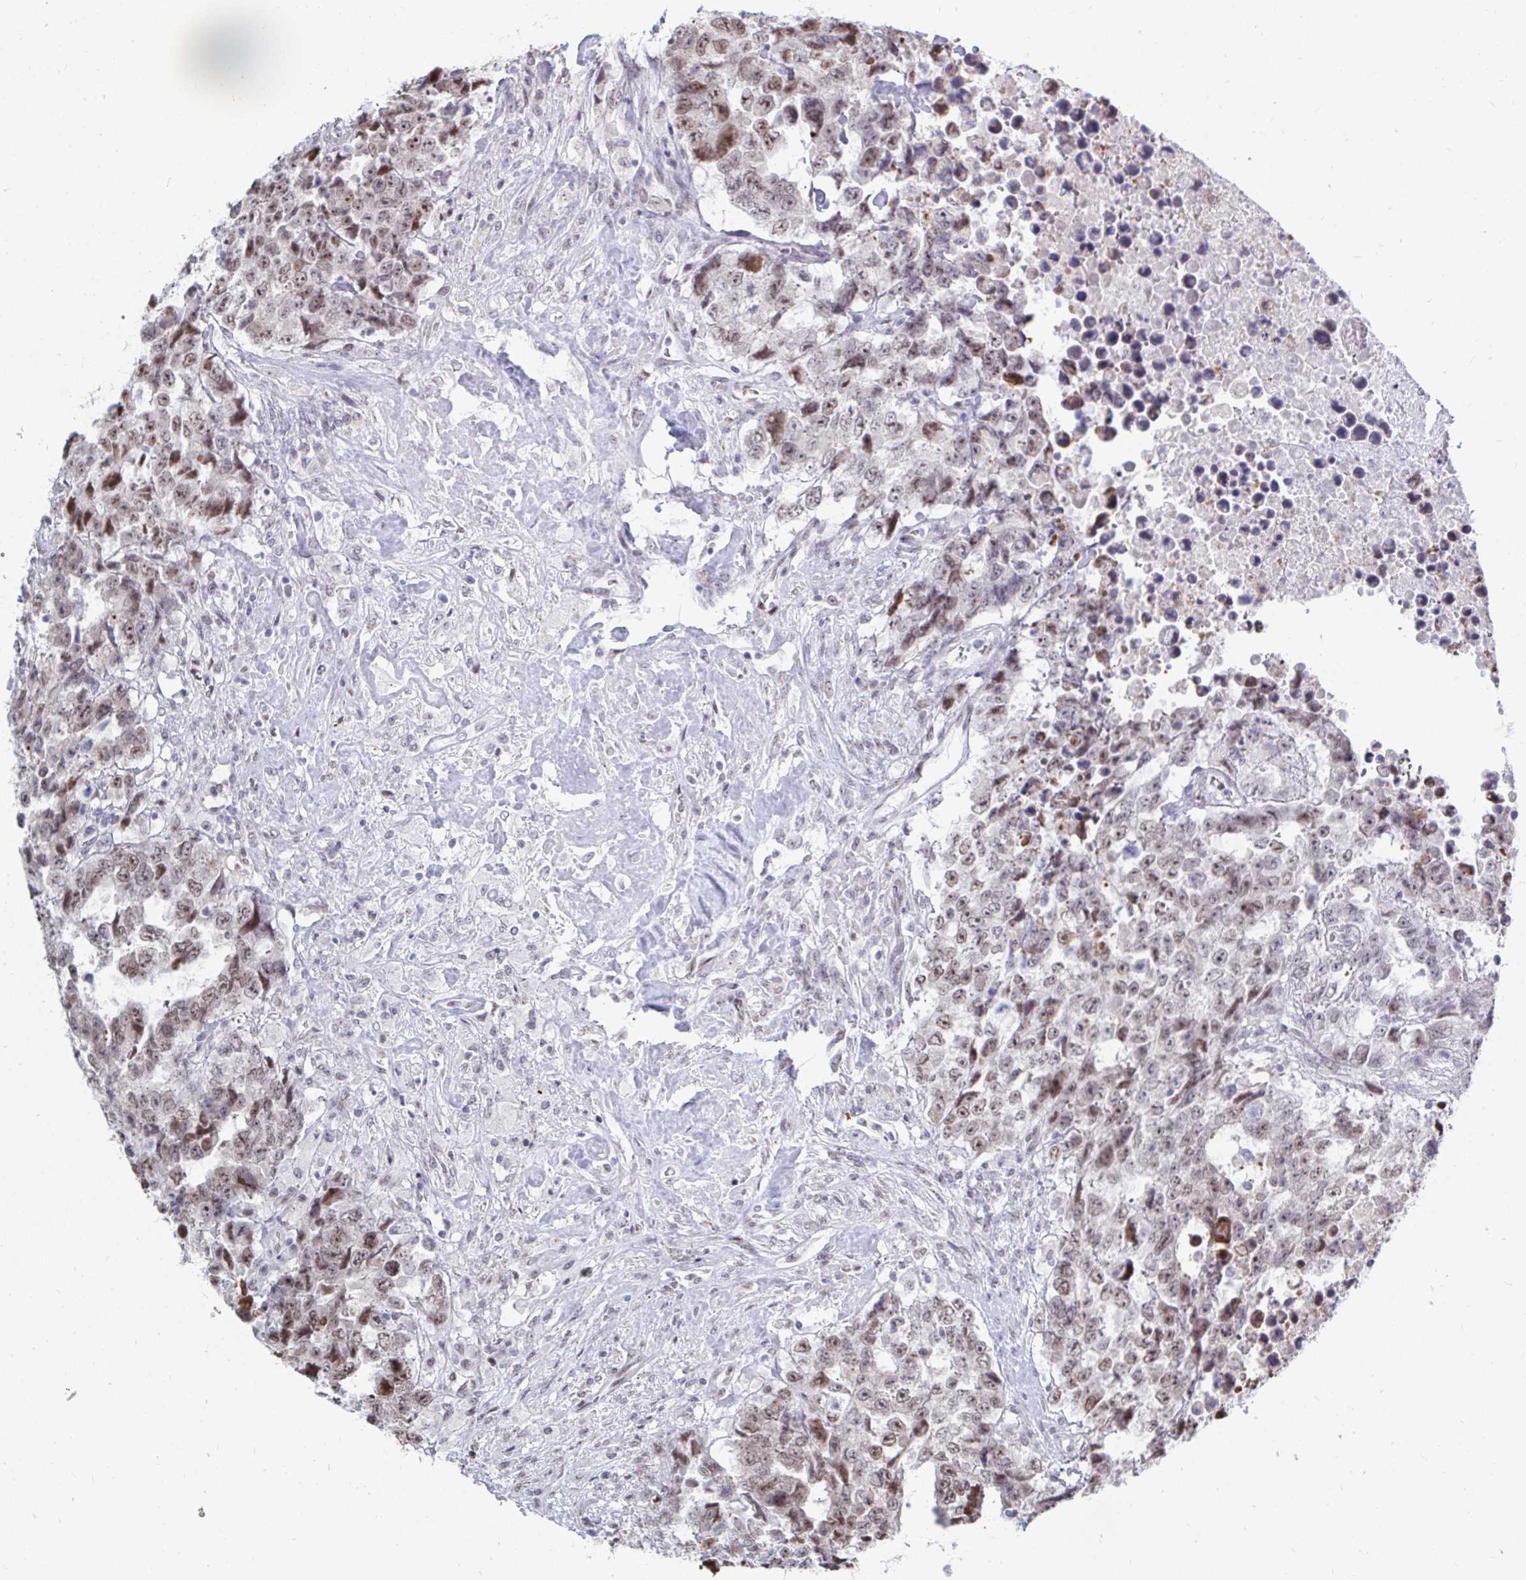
{"staining": {"intensity": "weak", "quantity": ">75%", "location": "nuclear"}, "tissue": "testis cancer", "cell_type": "Tumor cells", "image_type": "cancer", "snomed": [{"axis": "morphology", "description": "Carcinoma, Embryonal, NOS"}, {"axis": "topography", "description": "Testis"}], "caption": "Testis cancer (embryonal carcinoma) stained with DAB (3,3'-diaminobenzidine) immunohistochemistry (IHC) demonstrates low levels of weak nuclear positivity in approximately >75% of tumor cells. The staining is performed using DAB (3,3'-diaminobenzidine) brown chromogen to label protein expression. The nuclei are counter-stained blue using hematoxylin.", "gene": "TRIP12", "patient": {"sex": "male", "age": 24}}